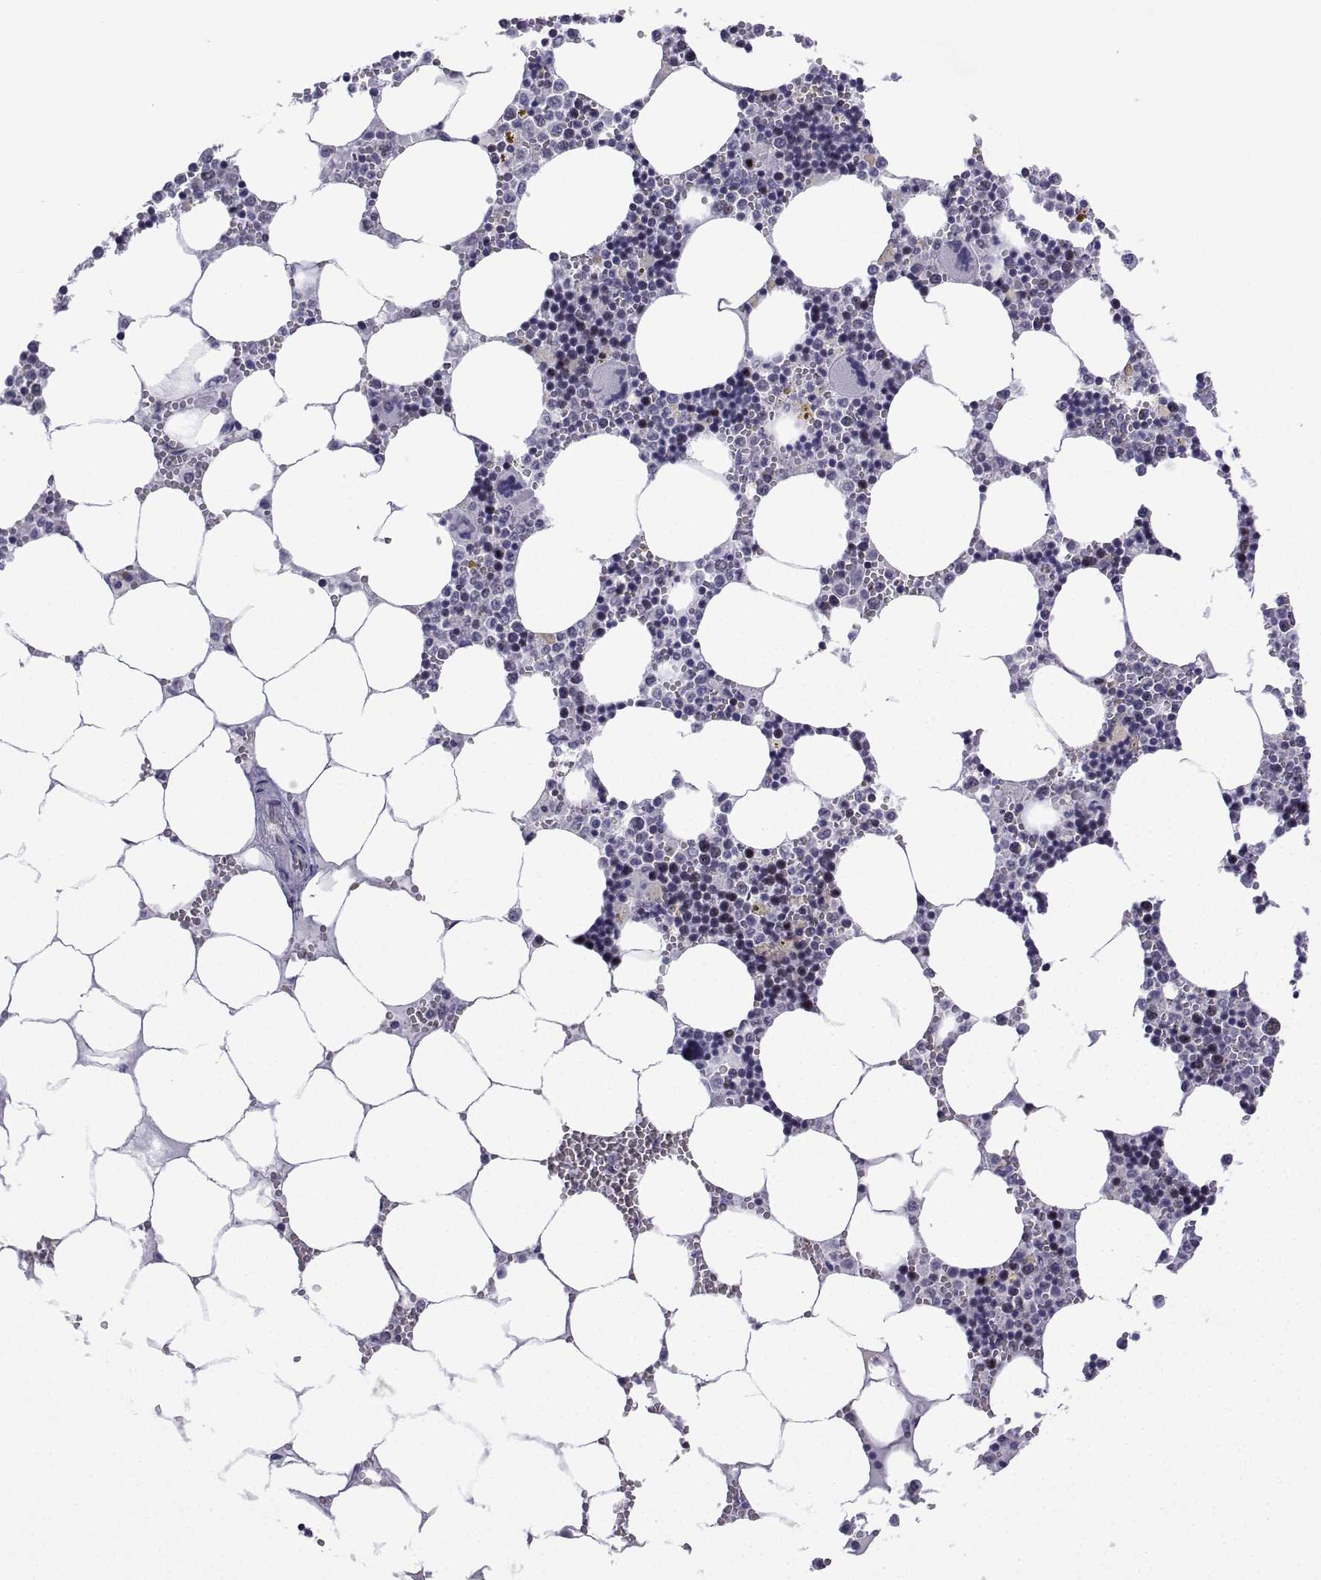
{"staining": {"intensity": "moderate", "quantity": "<25%", "location": "nuclear"}, "tissue": "bone marrow", "cell_type": "Hematopoietic cells", "image_type": "normal", "snomed": [{"axis": "morphology", "description": "Normal tissue, NOS"}, {"axis": "topography", "description": "Bone marrow"}], "caption": "Hematopoietic cells reveal low levels of moderate nuclear expression in about <25% of cells in normal human bone marrow. Using DAB (3,3'-diaminobenzidine) (brown) and hematoxylin (blue) stains, captured at high magnification using brightfield microscopy.", "gene": "INCENP", "patient": {"sex": "male", "age": 54}}